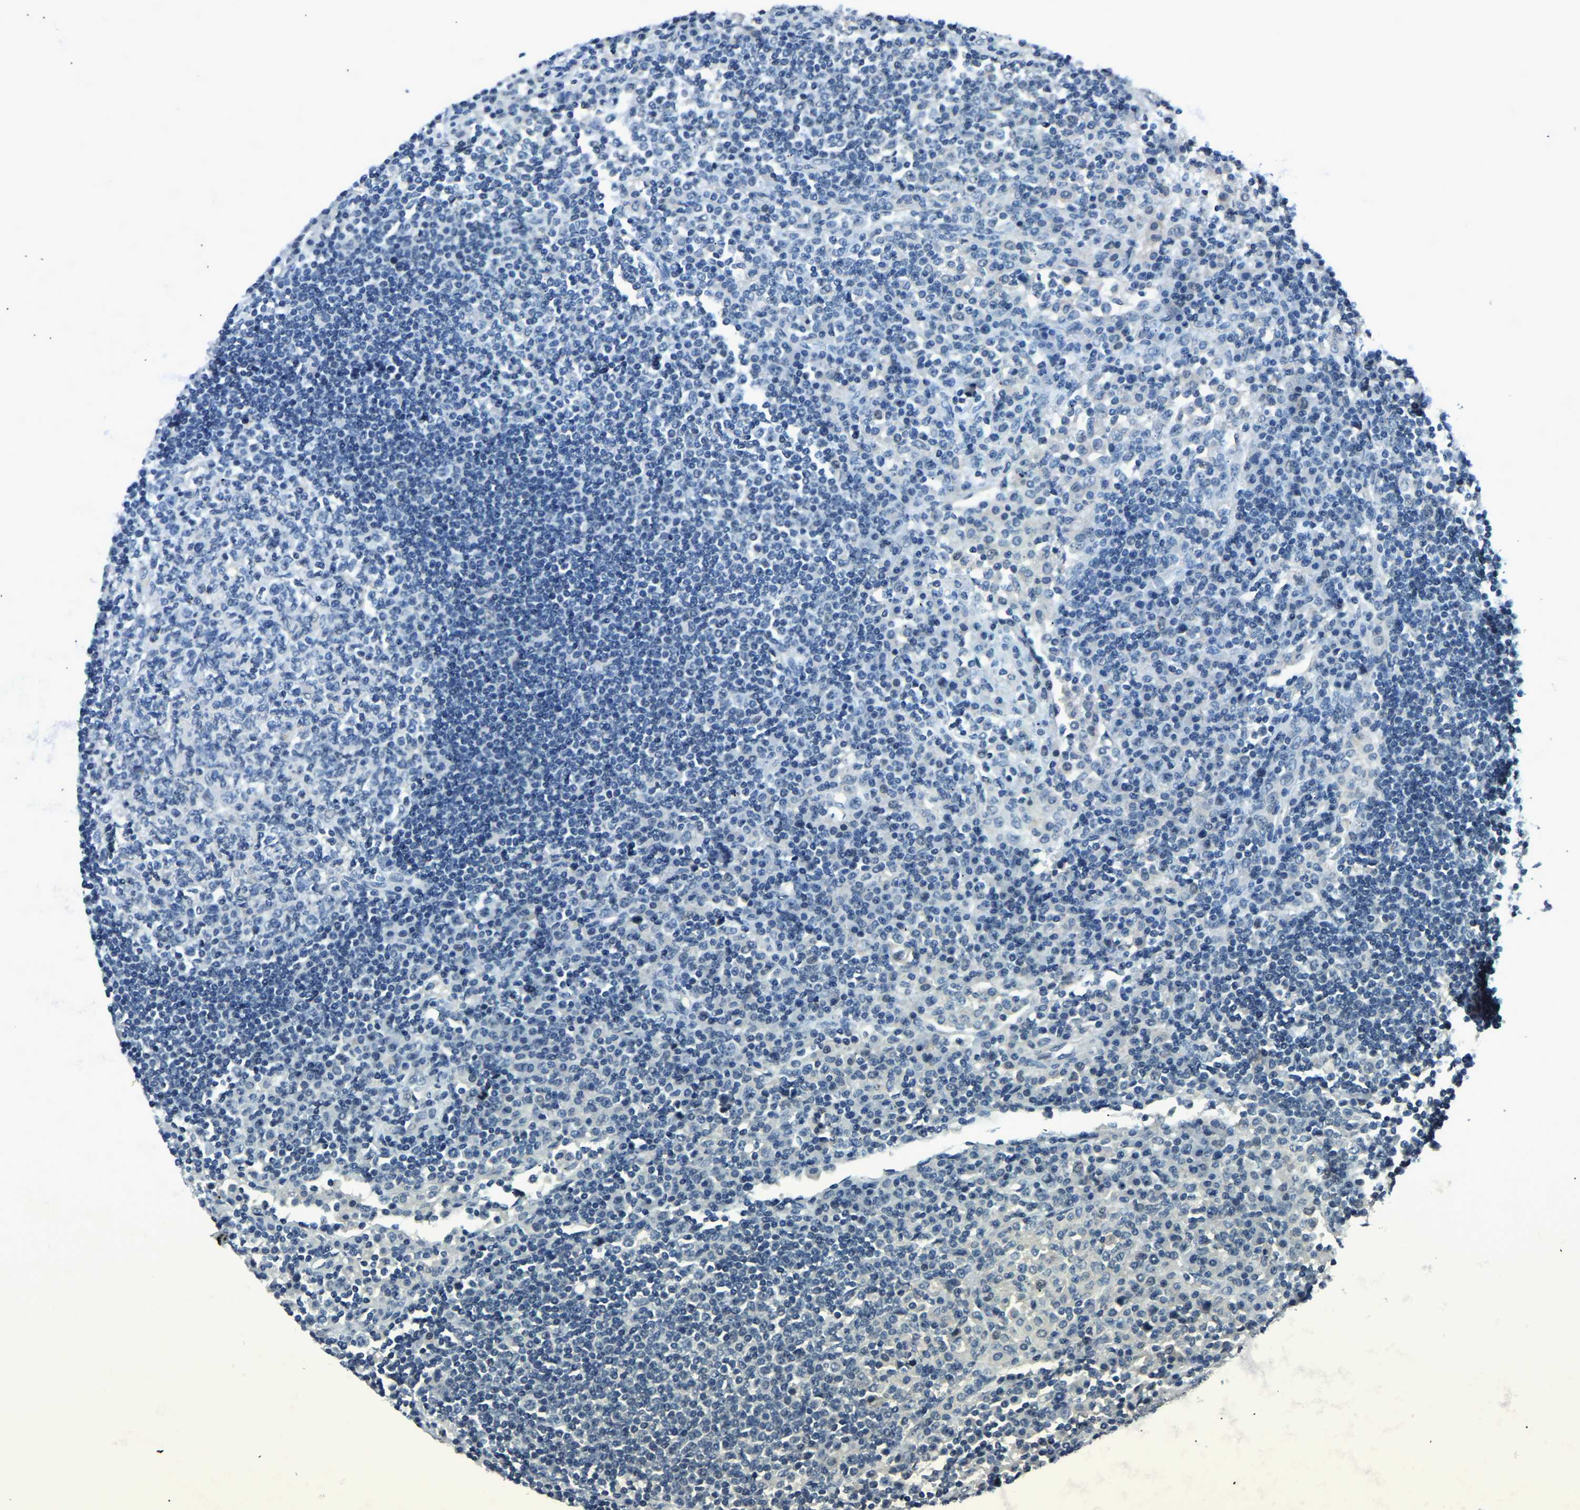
{"staining": {"intensity": "negative", "quantity": "none", "location": "none"}, "tissue": "lymph node", "cell_type": "Germinal center cells", "image_type": "normal", "snomed": [{"axis": "morphology", "description": "Normal tissue, NOS"}, {"axis": "topography", "description": "Lymph node"}], "caption": "High magnification brightfield microscopy of normal lymph node stained with DAB (brown) and counterstained with hematoxylin (blue): germinal center cells show no significant expression. (Immunohistochemistry, brightfield microscopy, high magnification).", "gene": "RRP1", "patient": {"sex": "female", "age": 53}}